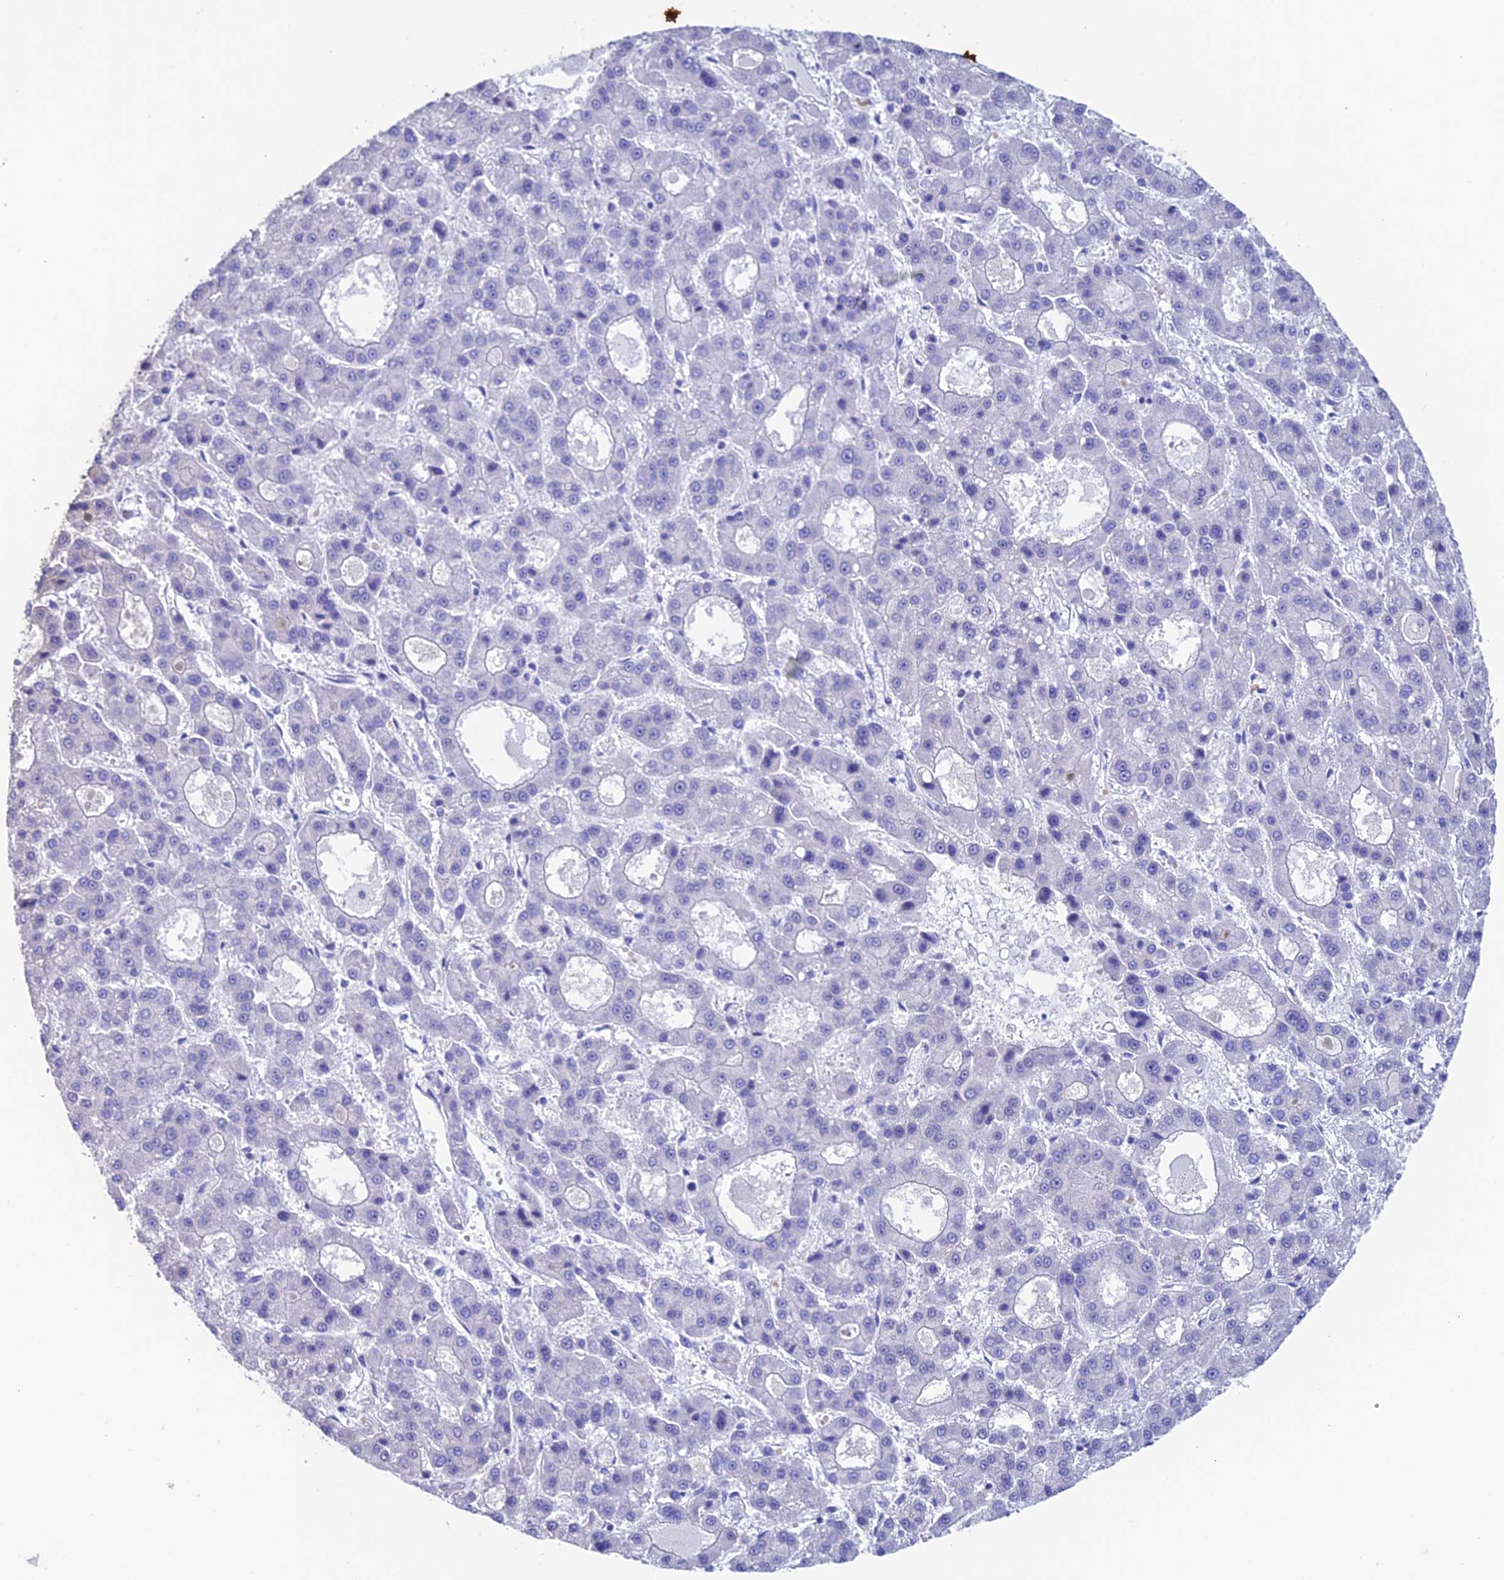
{"staining": {"intensity": "negative", "quantity": "none", "location": "none"}, "tissue": "liver cancer", "cell_type": "Tumor cells", "image_type": "cancer", "snomed": [{"axis": "morphology", "description": "Carcinoma, Hepatocellular, NOS"}, {"axis": "topography", "description": "Liver"}], "caption": "A micrograph of human liver cancer (hepatocellular carcinoma) is negative for staining in tumor cells.", "gene": "DUSP29", "patient": {"sex": "male", "age": 70}}